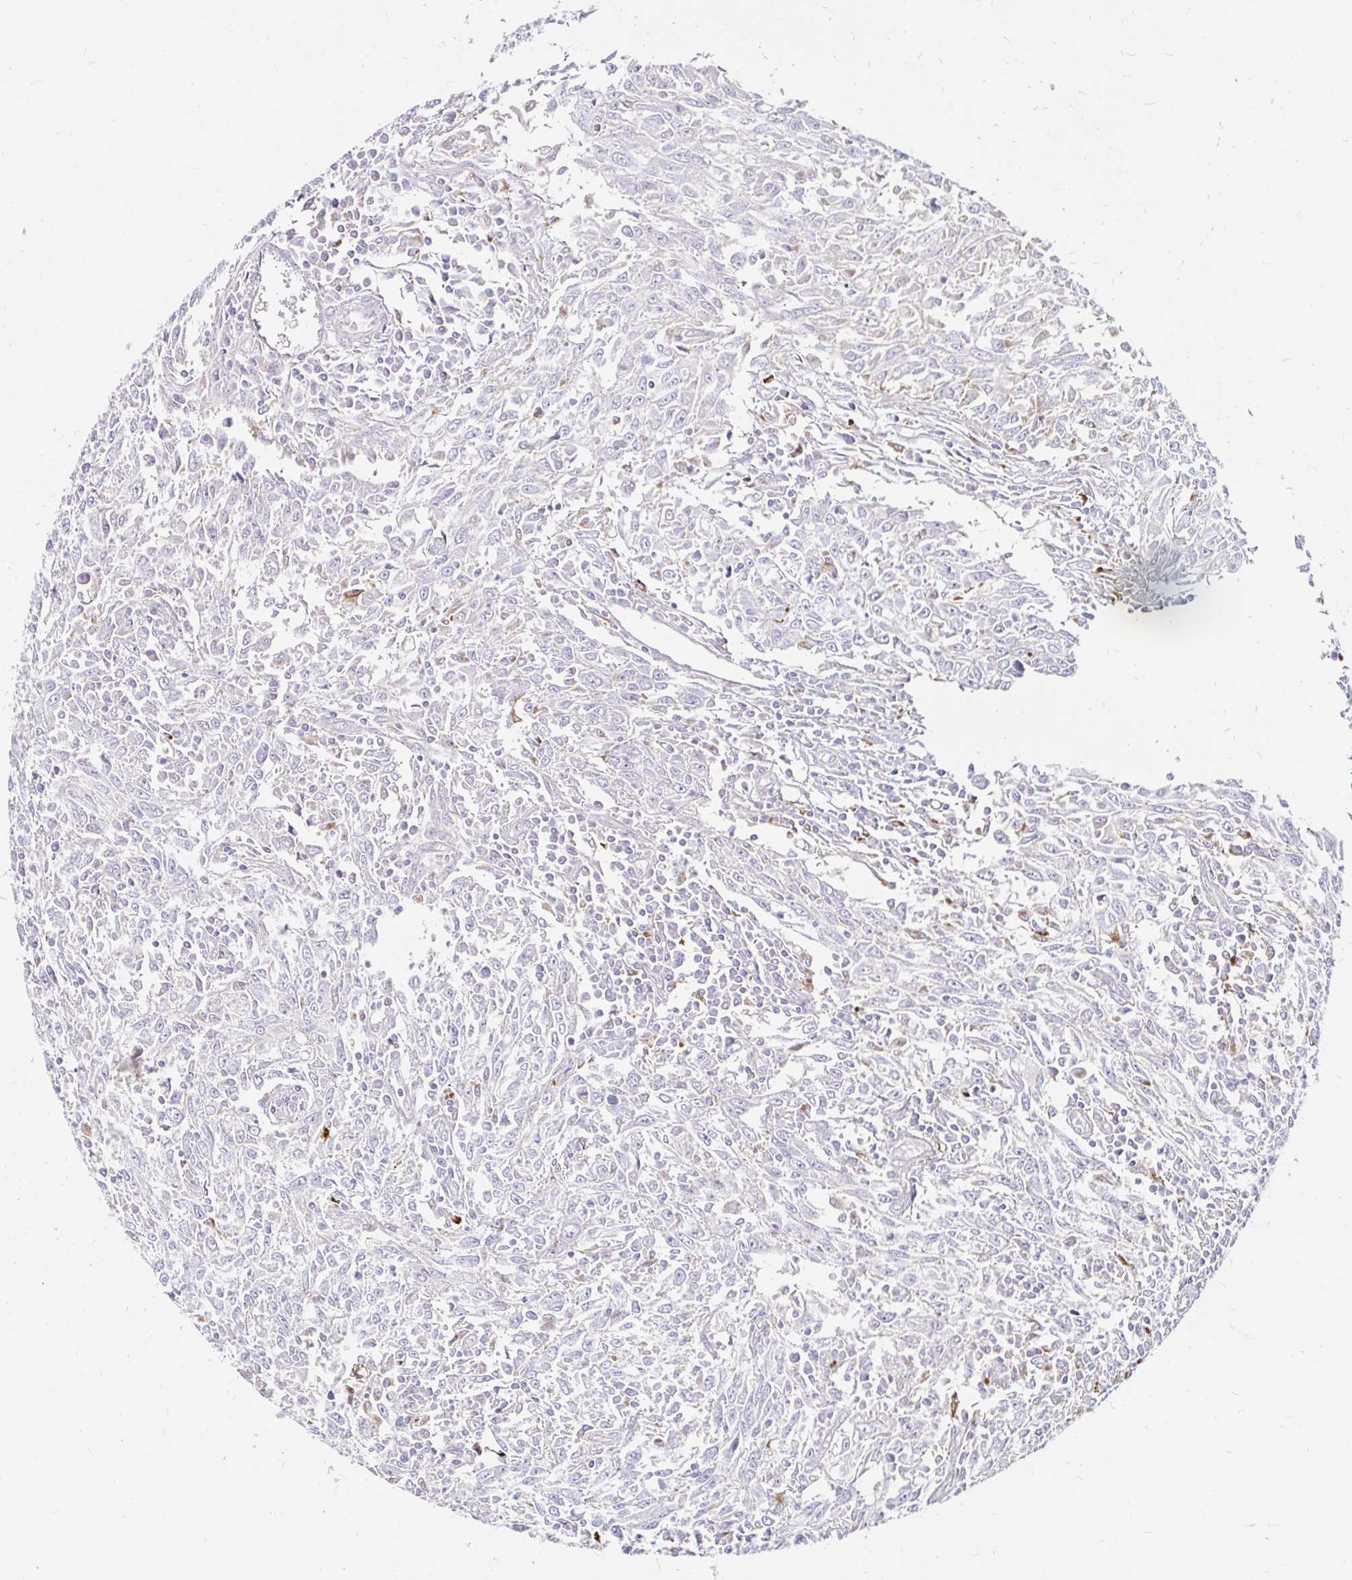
{"staining": {"intensity": "negative", "quantity": "none", "location": "none"}, "tissue": "breast cancer", "cell_type": "Tumor cells", "image_type": "cancer", "snomed": [{"axis": "morphology", "description": "Duct carcinoma"}, {"axis": "topography", "description": "Breast"}], "caption": "Micrograph shows no protein positivity in tumor cells of intraductal carcinoma (breast) tissue.", "gene": "FUCA1", "patient": {"sex": "female", "age": 50}}